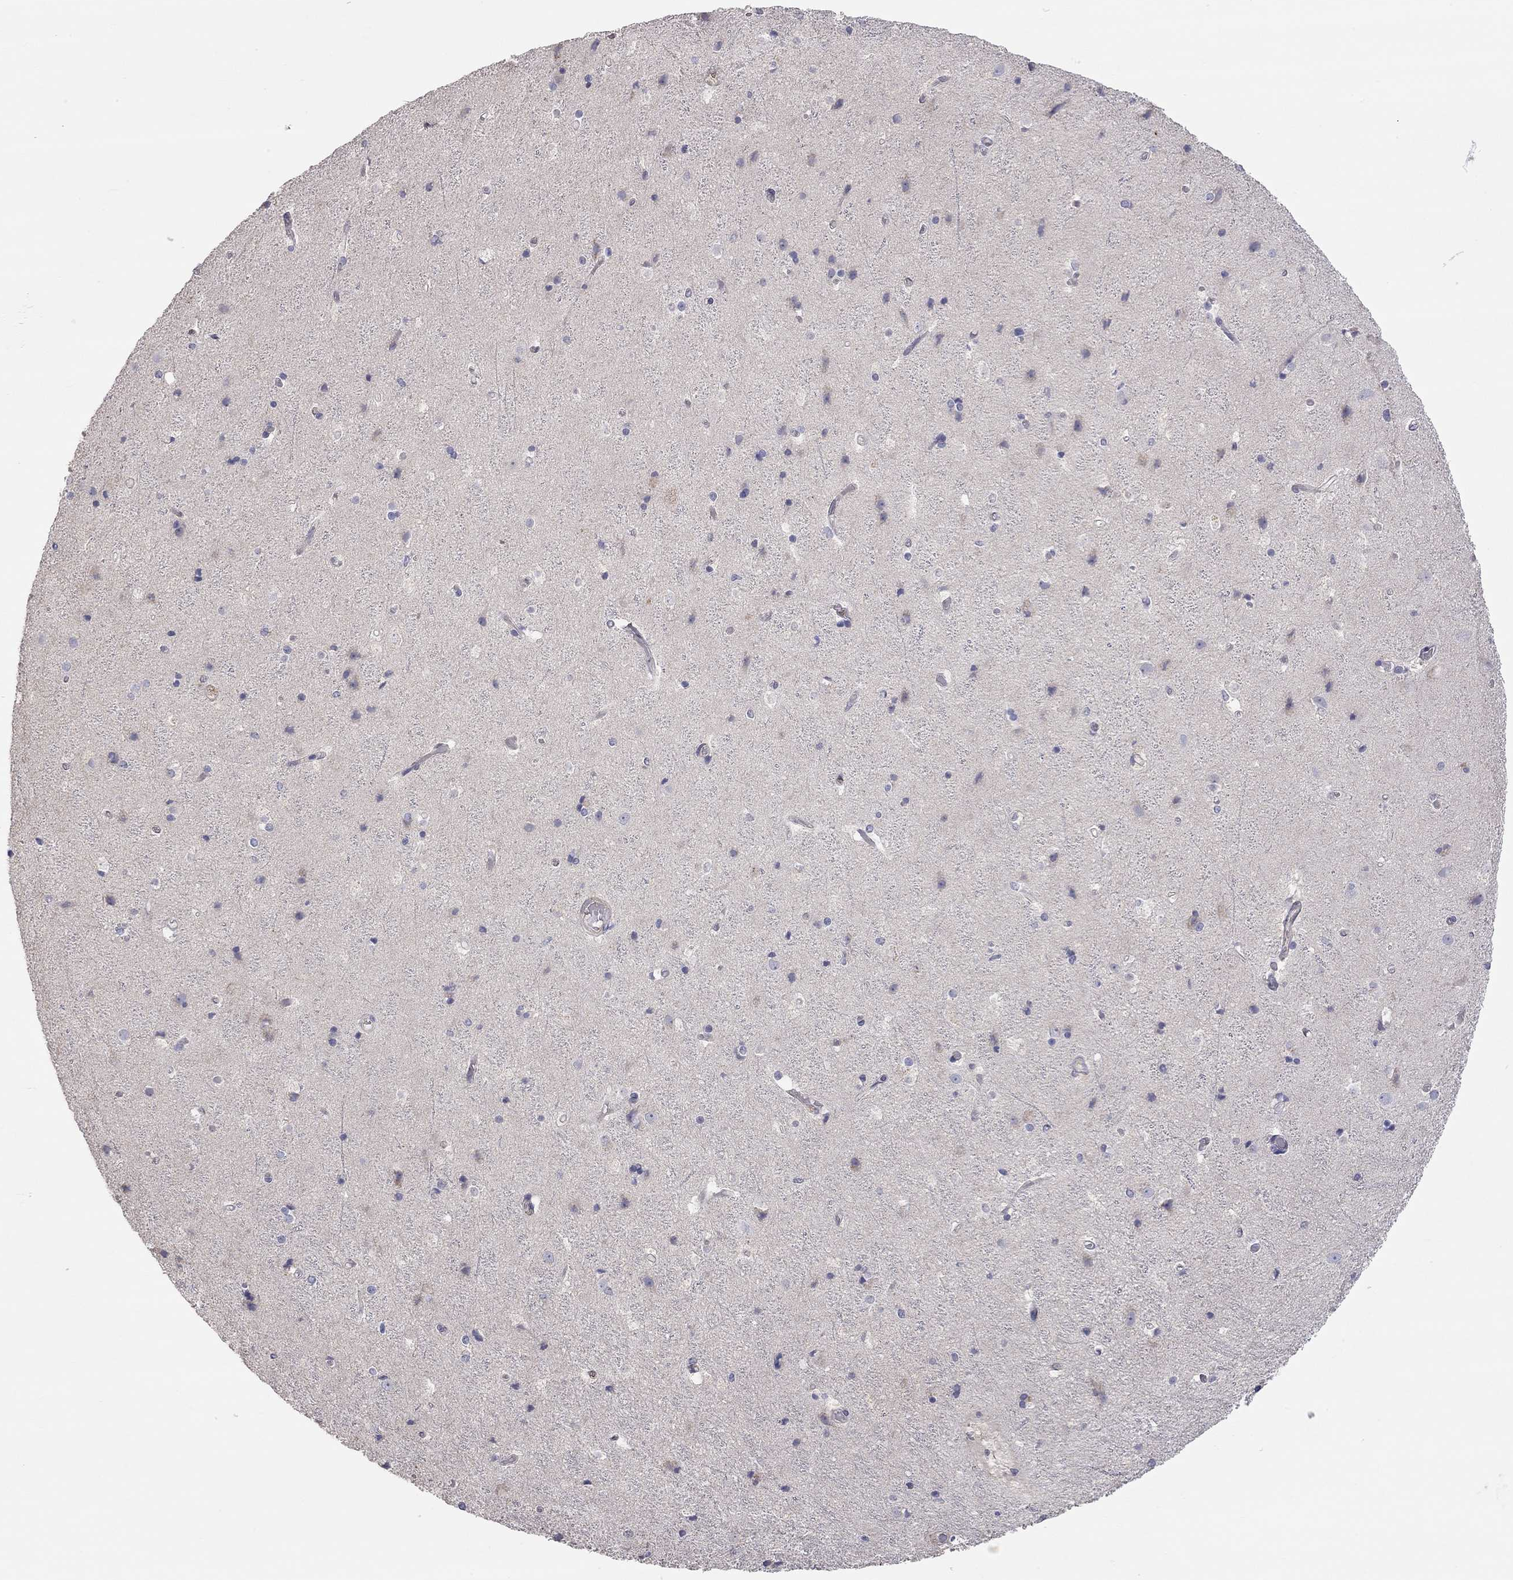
{"staining": {"intensity": "negative", "quantity": "none", "location": "none"}, "tissue": "cerebral cortex", "cell_type": "Endothelial cells", "image_type": "normal", "snomed": [{"axis": "morphology", "description": "Normal tissue, NOS"}, {"axis": "topography", "description": "Cerebral cortex"}], "caption": "Immunohistochemistry (IHC) histopathology image of benign cerebral cortex stained for a protein (brown), which exhibits no positivity in endothelial cells. (DAB immunohistochemistry (IHC) visualized using brightfield microscopy, high magnification).", "gene": "PAPSS2", "patient": {"sex": "female", "age": 52}}